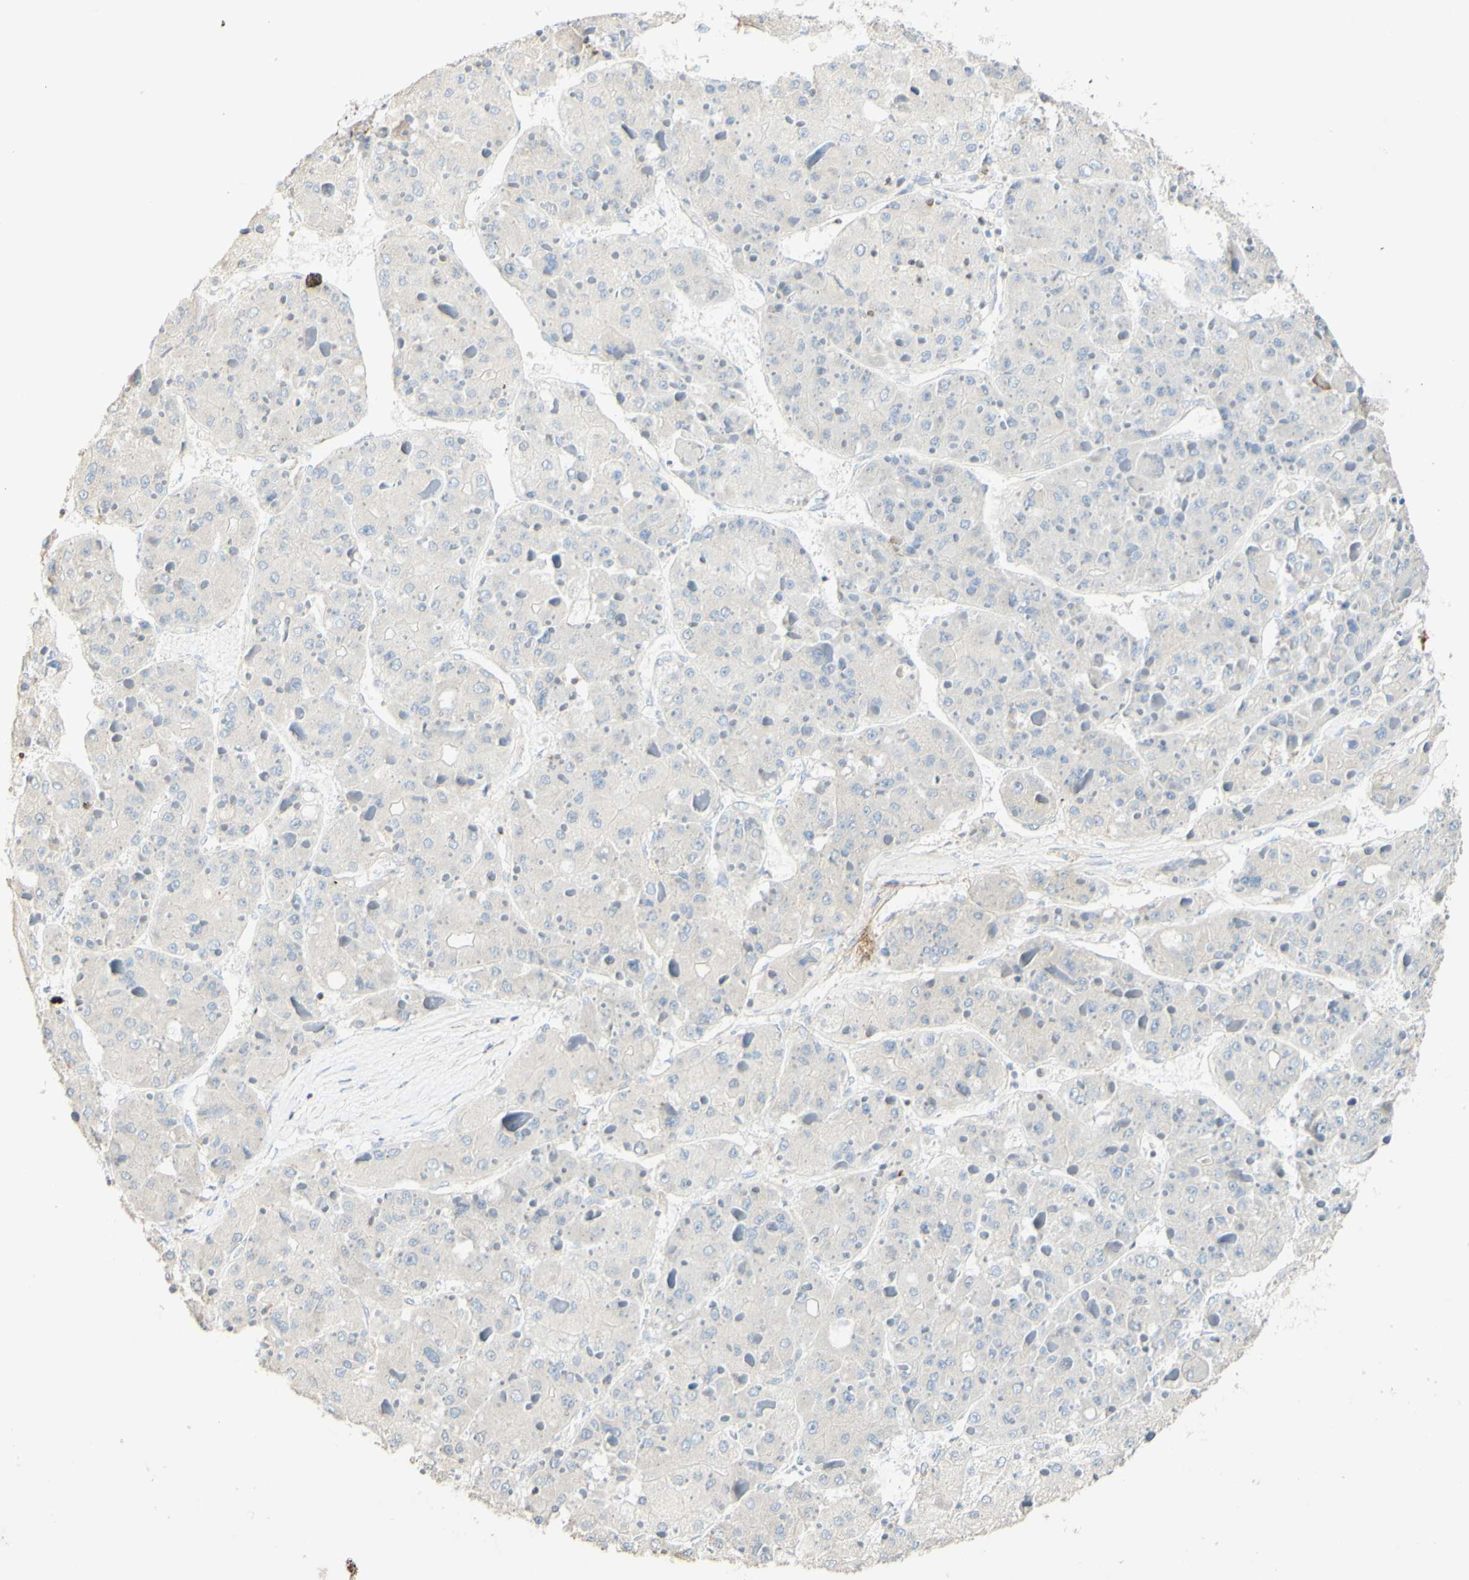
{"staining": {"intensity": "negative", "quantity": "none", "location": "none"}, "tissue": "liver cancer", "cell_type": "Tumor cells", "image_type": "cancer", "snomed": [{"axis": "morphology", "description": "Carcinoma, Hepatocellular, NOS"}, {"axis": "topography", "description": "Liver"}], "caption": "Immunohistochemical staining of human liver cancer displays no significant staining in tumor cells.", "gene": "OXCT1", "patient": {"sex": "female", "age": 73}}